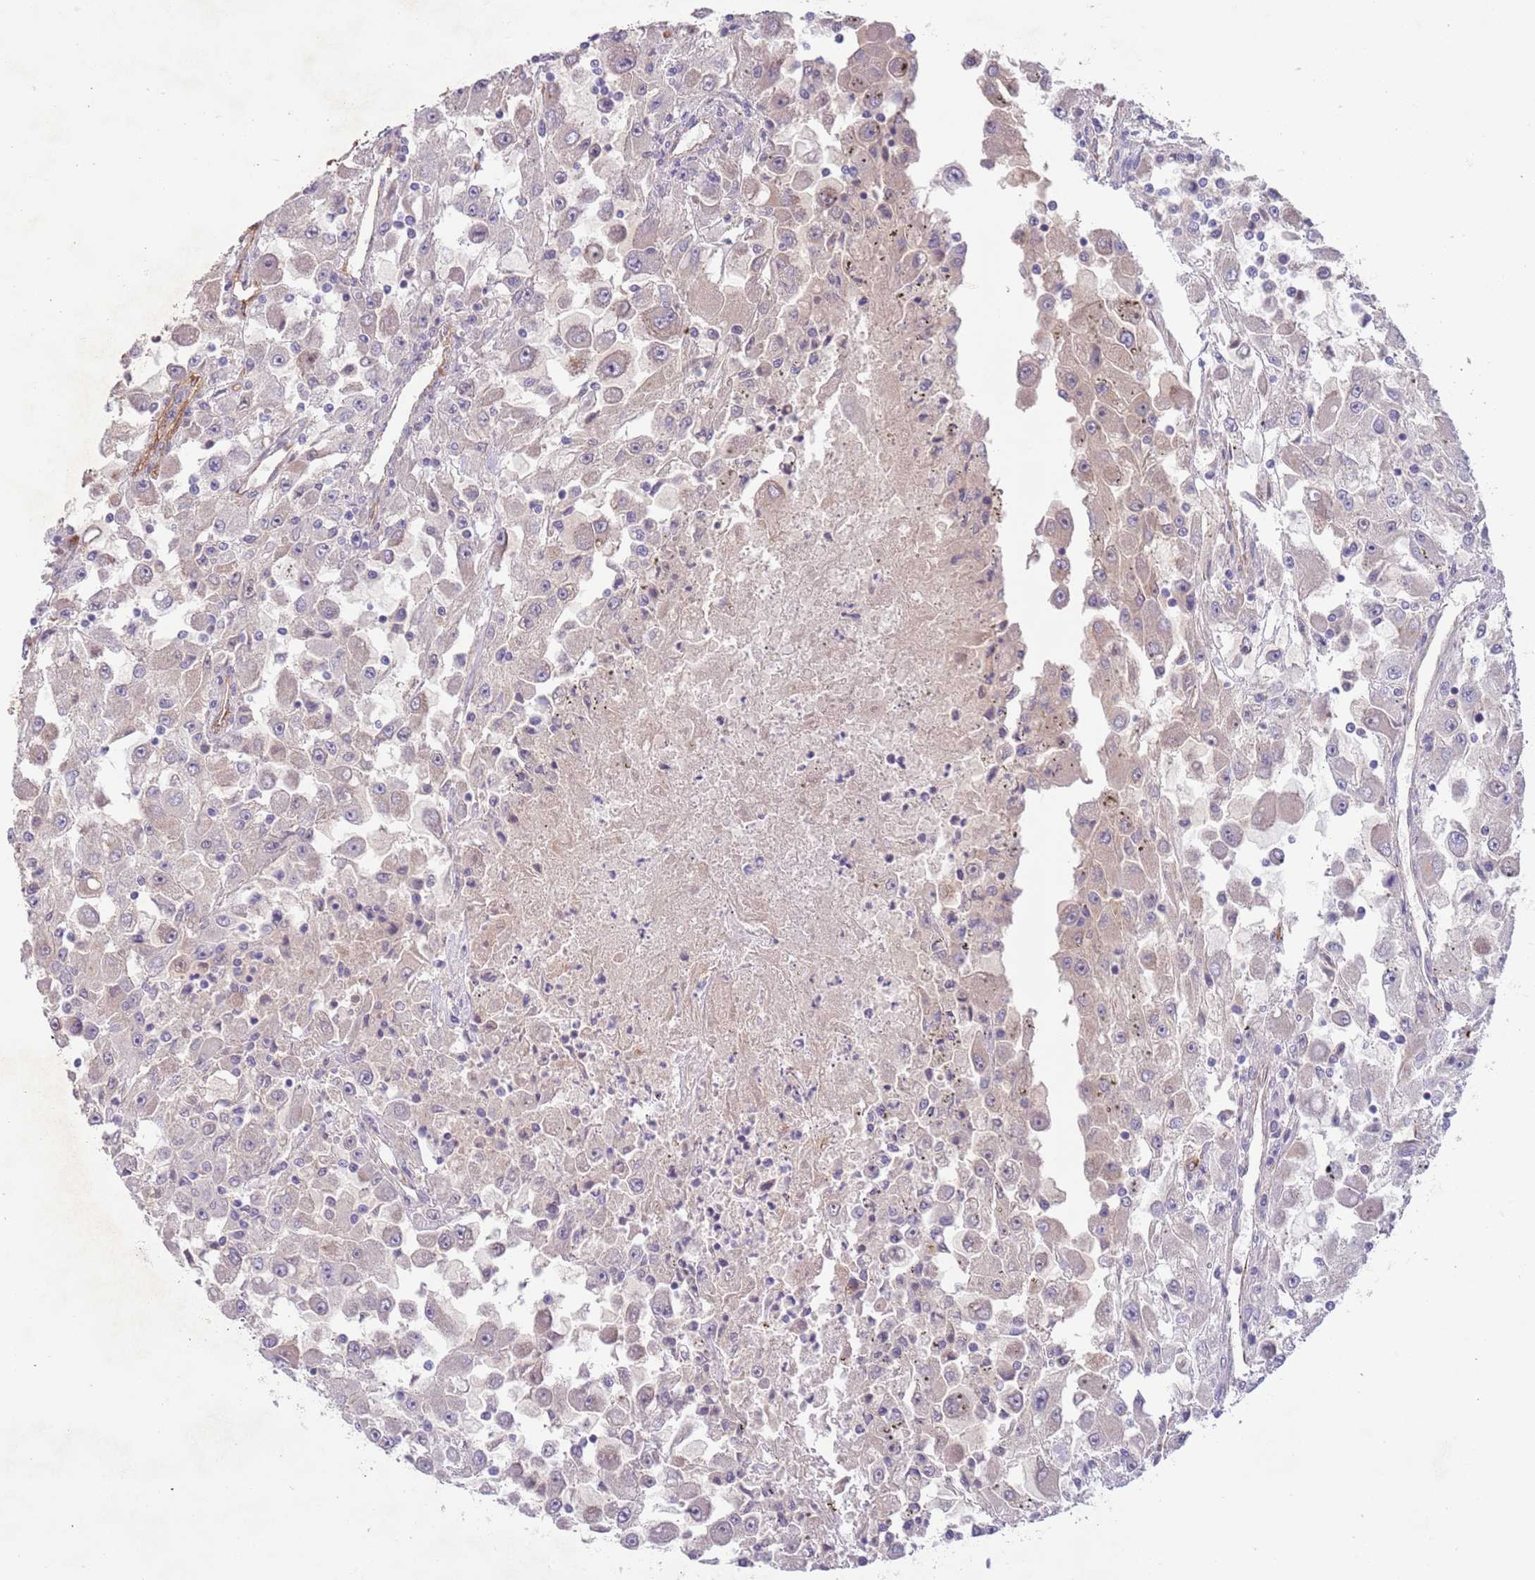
{"staining": {"intensity": "negative", "quantity": "none", "location": "none"}, "tissue": "renal cancer", "cell_type": "Tumor cells", "image_type": "cancer", "snomed": [{"axis": "morphology", "description": "Adenocarcinoma, NOS"}, {"axis": "topography", "description": "Kidney"}], "caption": "Renal cancer was stained to show a protein in brown. There is no significant expression in tumor cells.", "gene": "SAV1", "patient": {"sex": "female", "age": 67}}